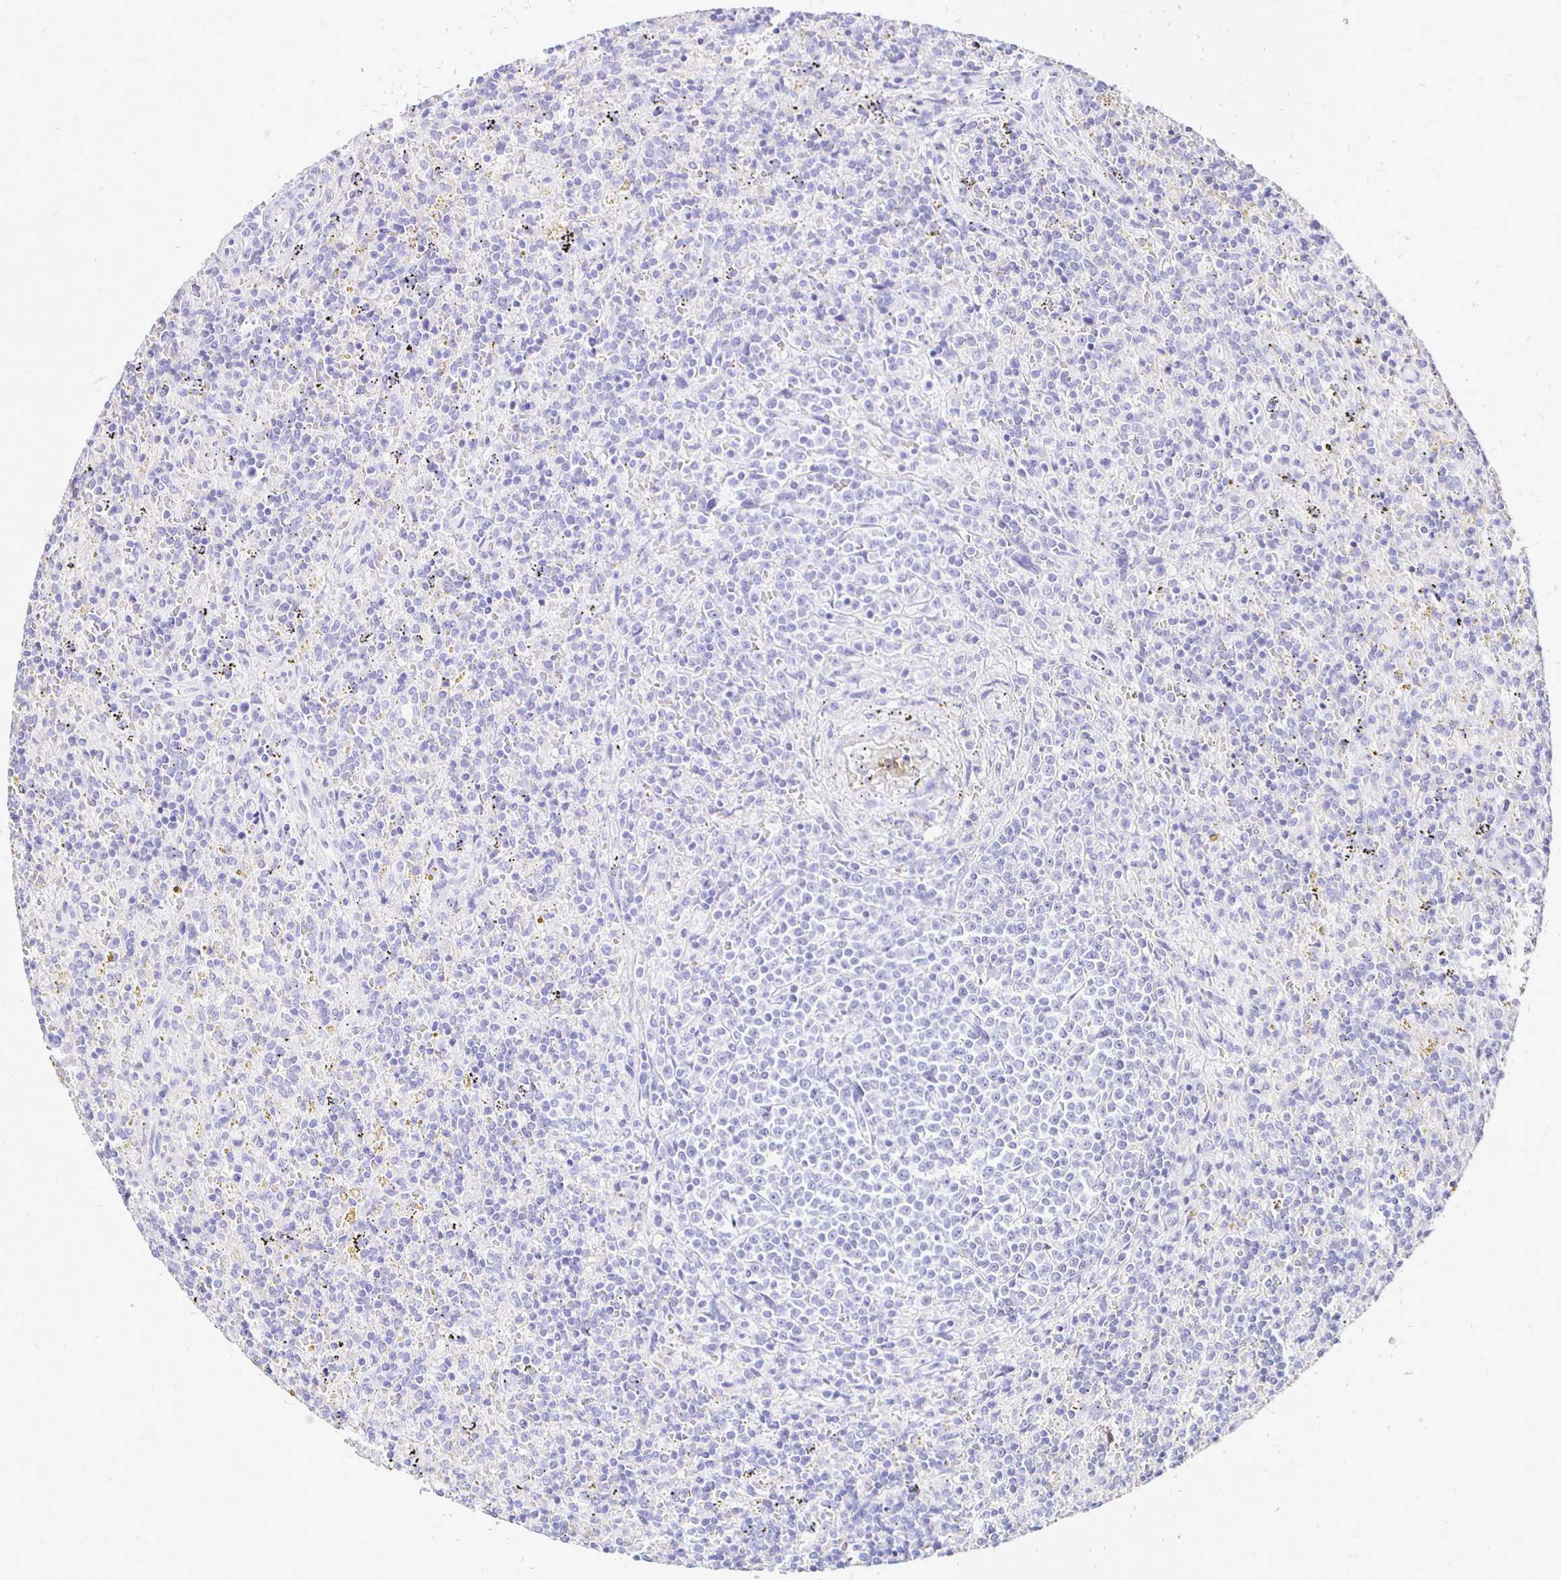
{"staining": {"intensity": "negative", "quantity": "none", "location": "none"}, "tissue": "lymphoma", "cell_type": "Tumor cells", "image_type": "cancer", "snomed": [{"axis": "morphology", "description": "Malignant lymphoma, non-Hodgkin's type, Low grade"}, {"axis": "topography", "description": "Spleen"}], "caption": "Malignant lymphoma, non-Hodgkin's type (low-grade) stained for a protein using immunohistochemistry shows no positivity tumor cells.", "gene": "IRGC", "patient": {"sex": "male", "age": 67}}